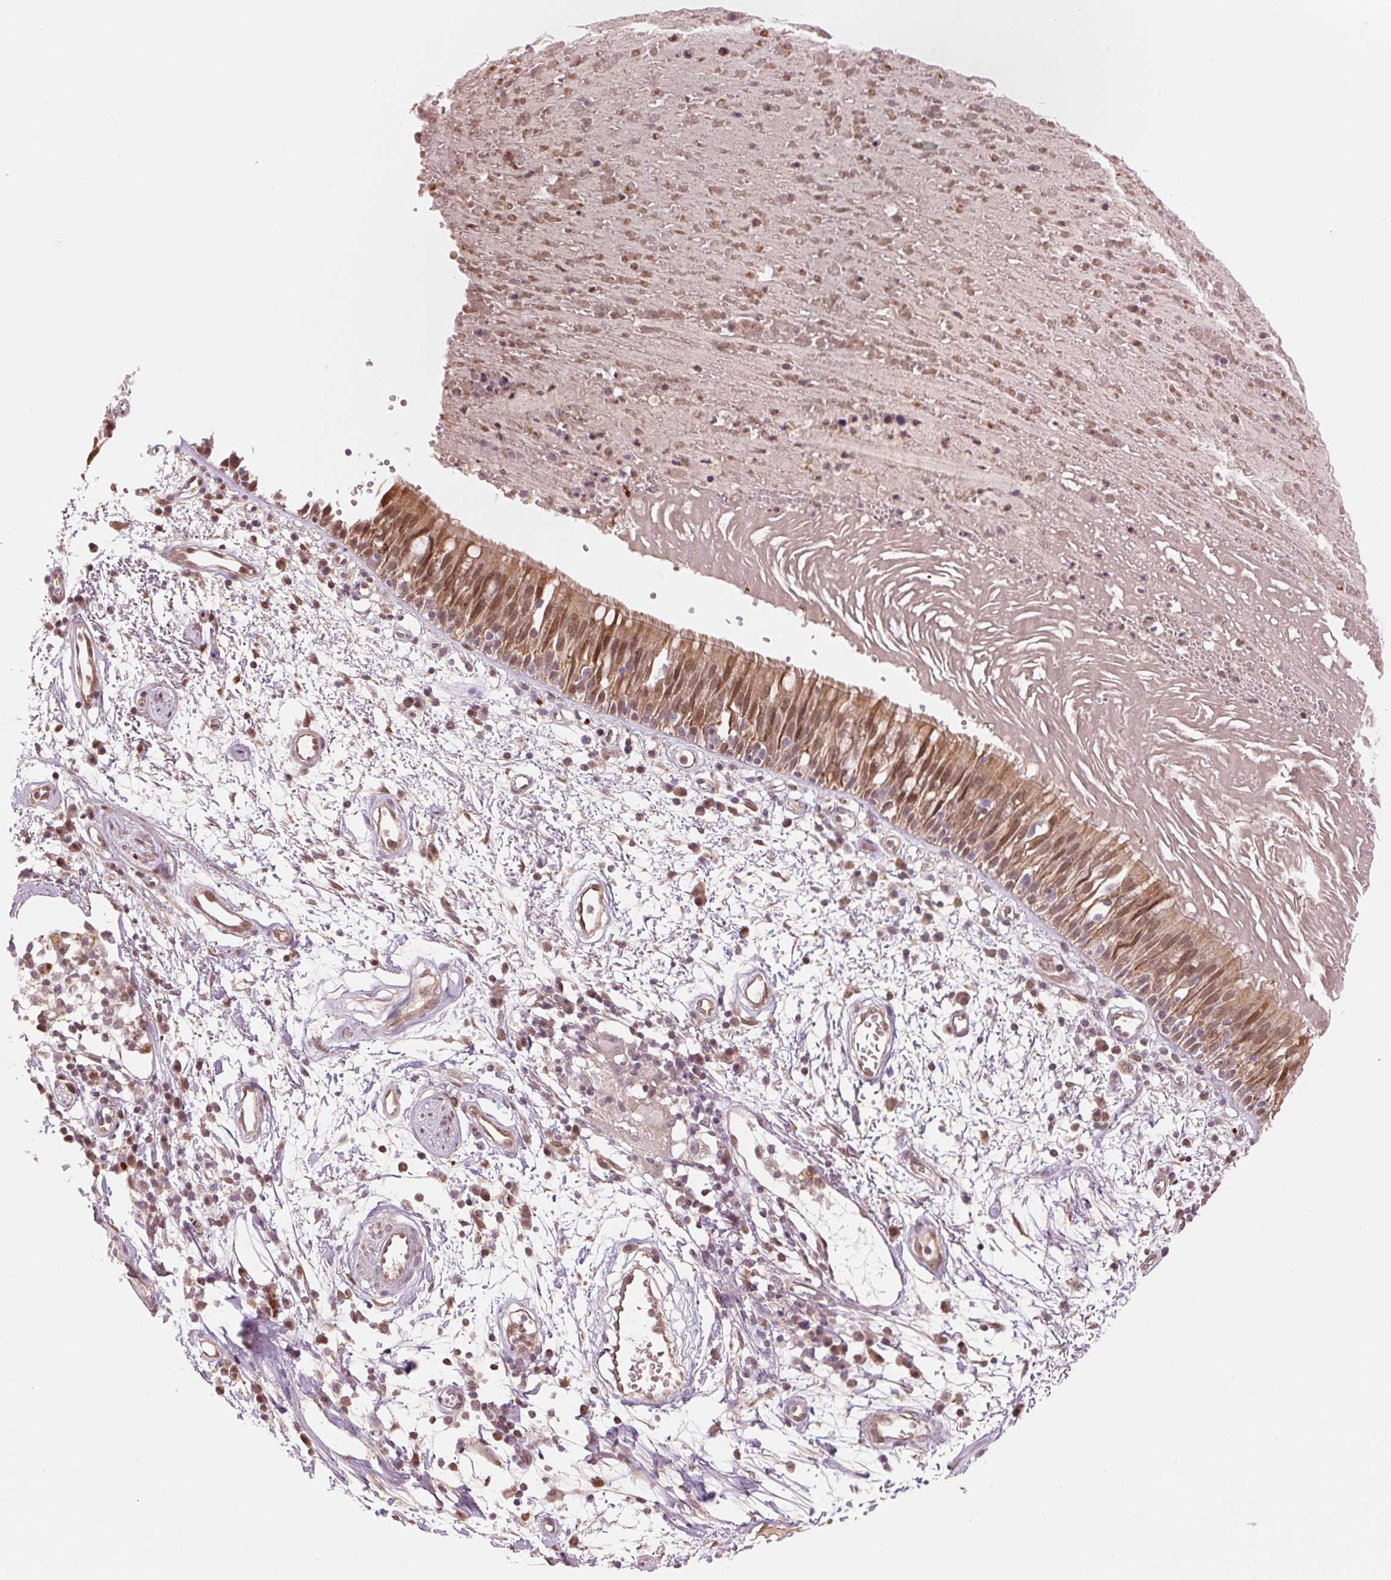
{"staining": {"intensity": "moderate", "quantity": ">75%", "location": "cytoplasmic/membranous,nuclear"}, "tissue": "bronchus", "cell_type": "Respiratory epithelial cells", "image_type": "normal", "snomed": [{"axis": "morphology", "description": "Normal tissue, NOS"}, {"axis": "morphology", "description": "Squamous cell carcinoma, NOS"}, {"axis": "topography", "description": "Cartilage tissue"}, {"axis": "topography", "description": "Bronchus"}, {"axis": "topography", "description": "Lung"}], "caption": "This is a micrograph of immunohistochemistry (IHC) staining of normal bronchus, which shows moderate expression in the cytoplasmic/membranous,nuclear of respiratory epithelial cells.", "gene": "TMEM273", "patient": {"sex": "male", "age": 66}}